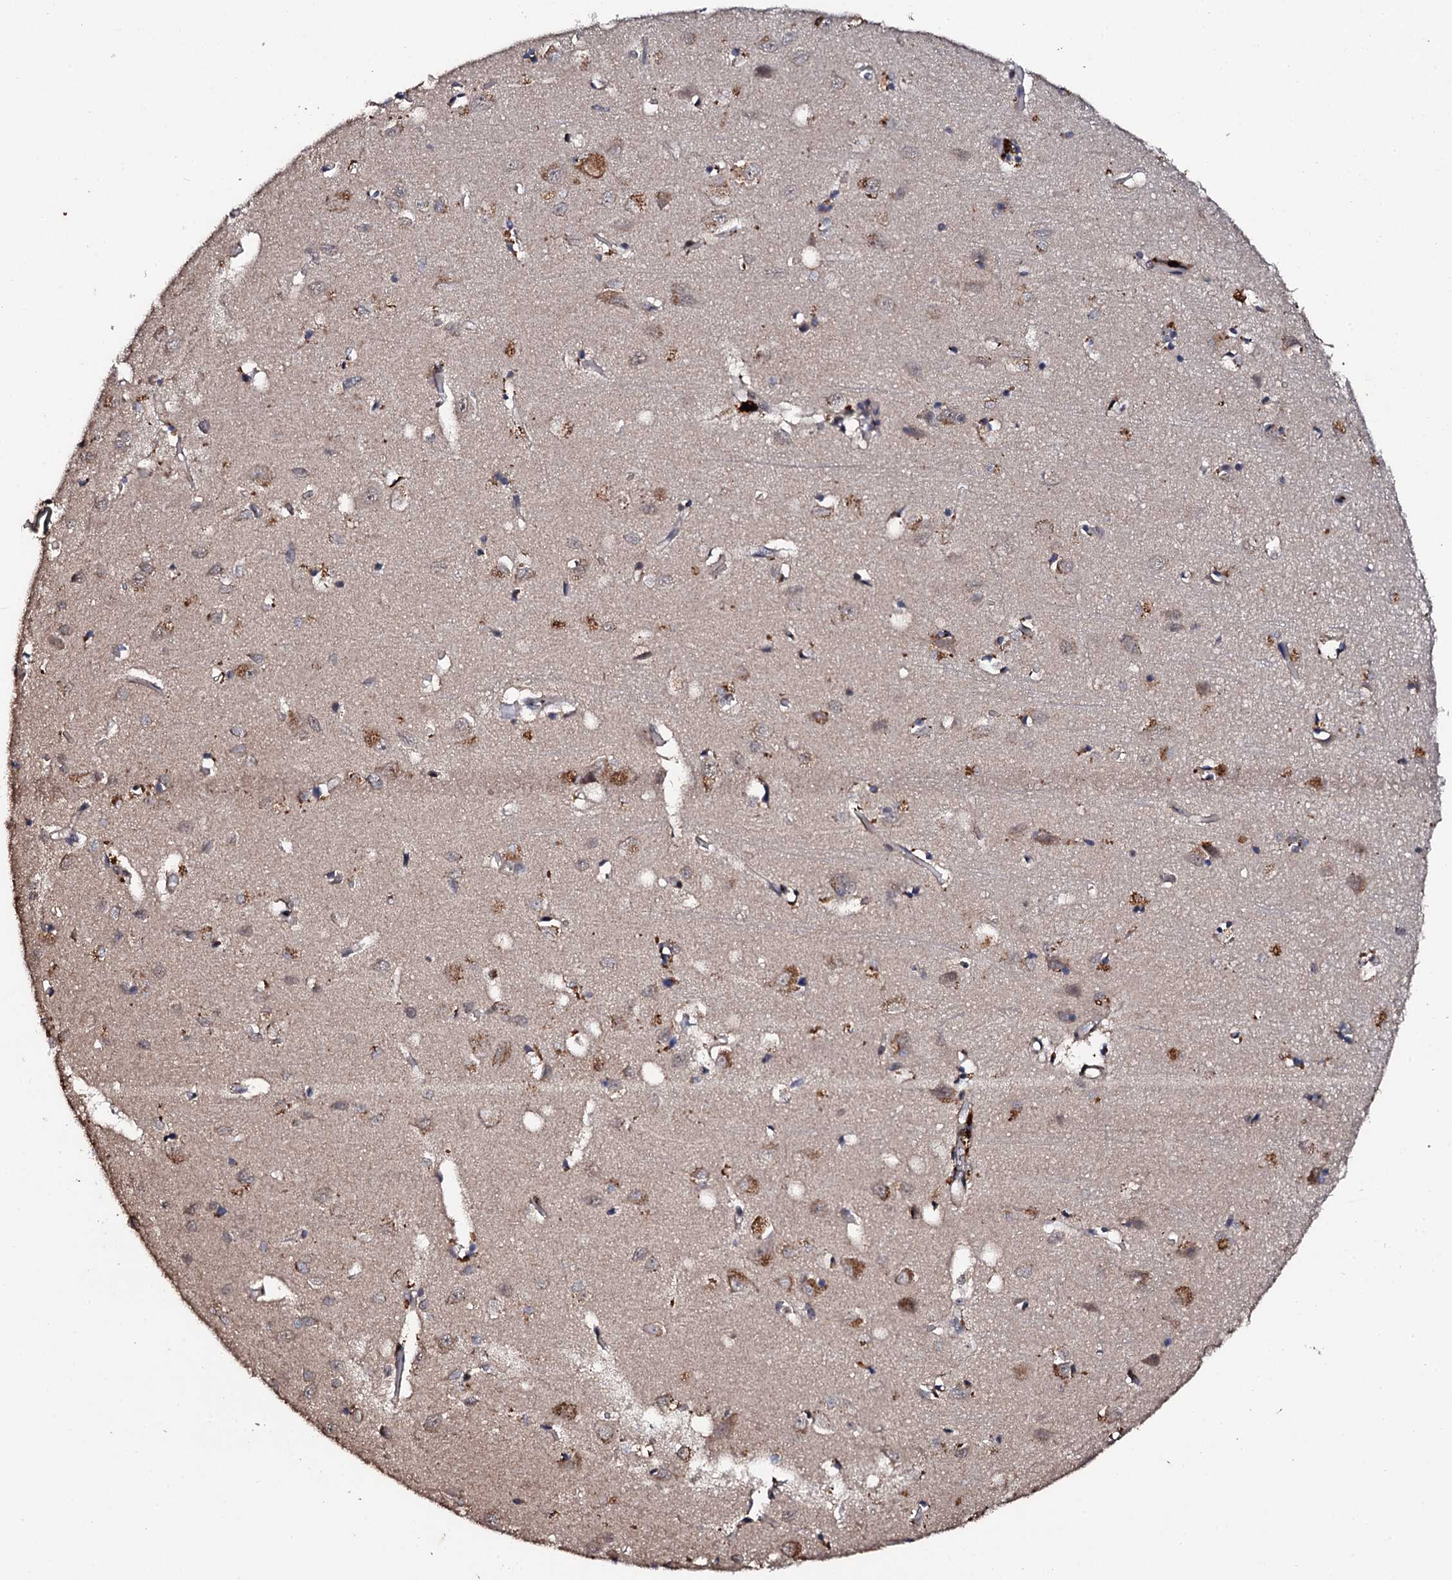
{"staining": {"intensity": "negative", "quantity": "none", "location": "none"}, "tissue": "cerebral cortex", "cell_type": "Endothelial cells", "image_type": "normal", "snomed": [{"axis": "morphology", "description": "Normal tissue, NOS"}, {"axis": "topography", "description": "Cerebral cortex"}], "caption": "Endothelial cells are negative for protein expression in unremarkable human cerebral cortex. (Stains: DAB (3,3'-diaminobenzidine) immunohistochemistry (IHC) with hematoxylin counter stain, Microscopy: brightfield microscopy at high magnification).", "gene": "FAM111A", "patient": {"sex": "female", "age": 64}}